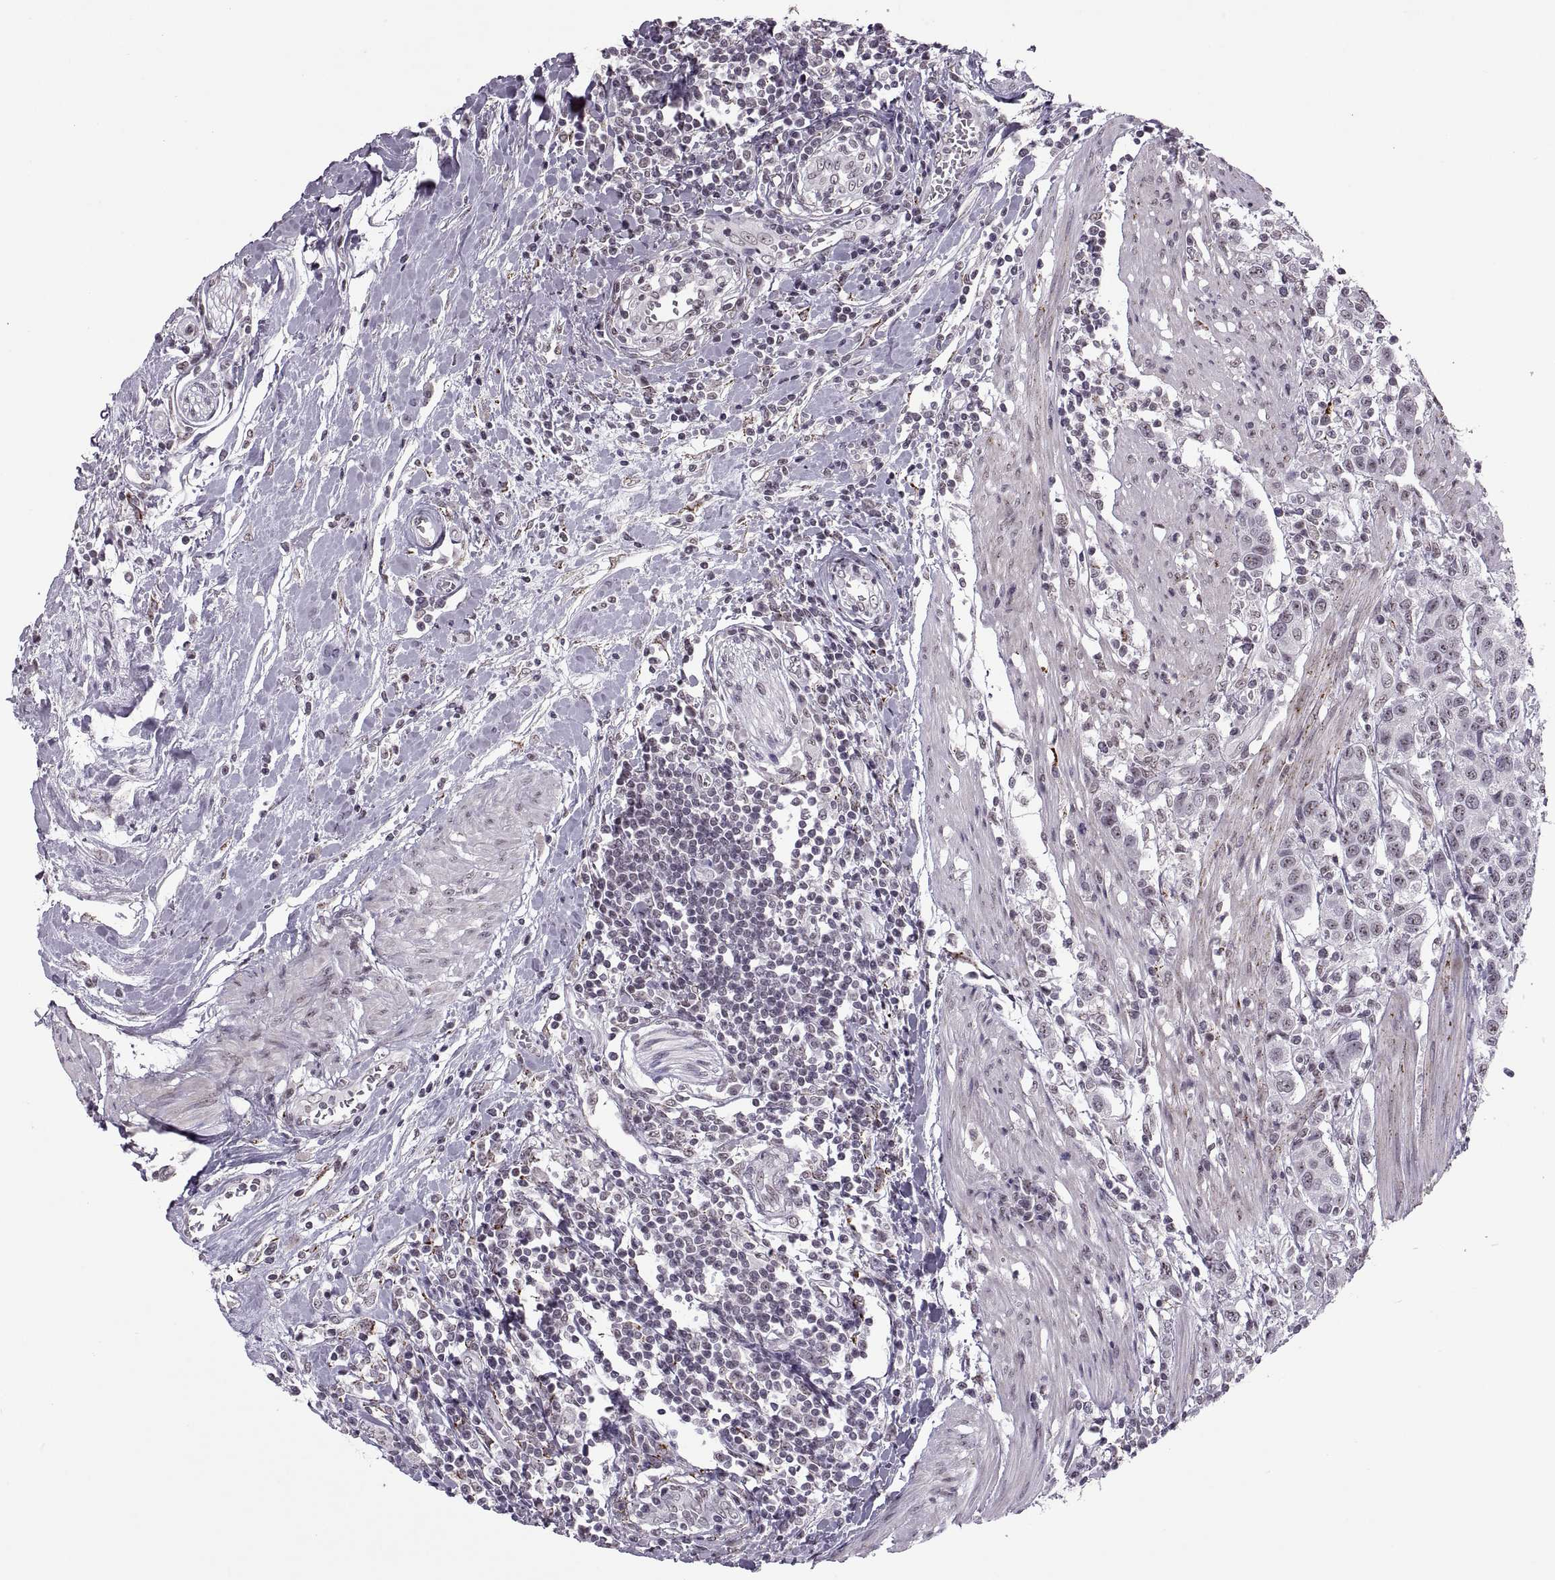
{"staining": {"intensity": "negative", "quantity": "none", "location": "none"}, "tissue": "urothelial cancer", "cell_type": "Tumor cells", "image_type": "cancer", "snomed": [{"axis": "morphology", "description": "Urothelial carcinoma, High grade"}, {"axis": "topography", "description": "Urinary bladder"}], "caption": "Urothelial cancer was stained to show a protein in brown. There is no significant staining in tumor cells.", "gene": "OTP", "patient": {"sex": "female", "age": 58}}